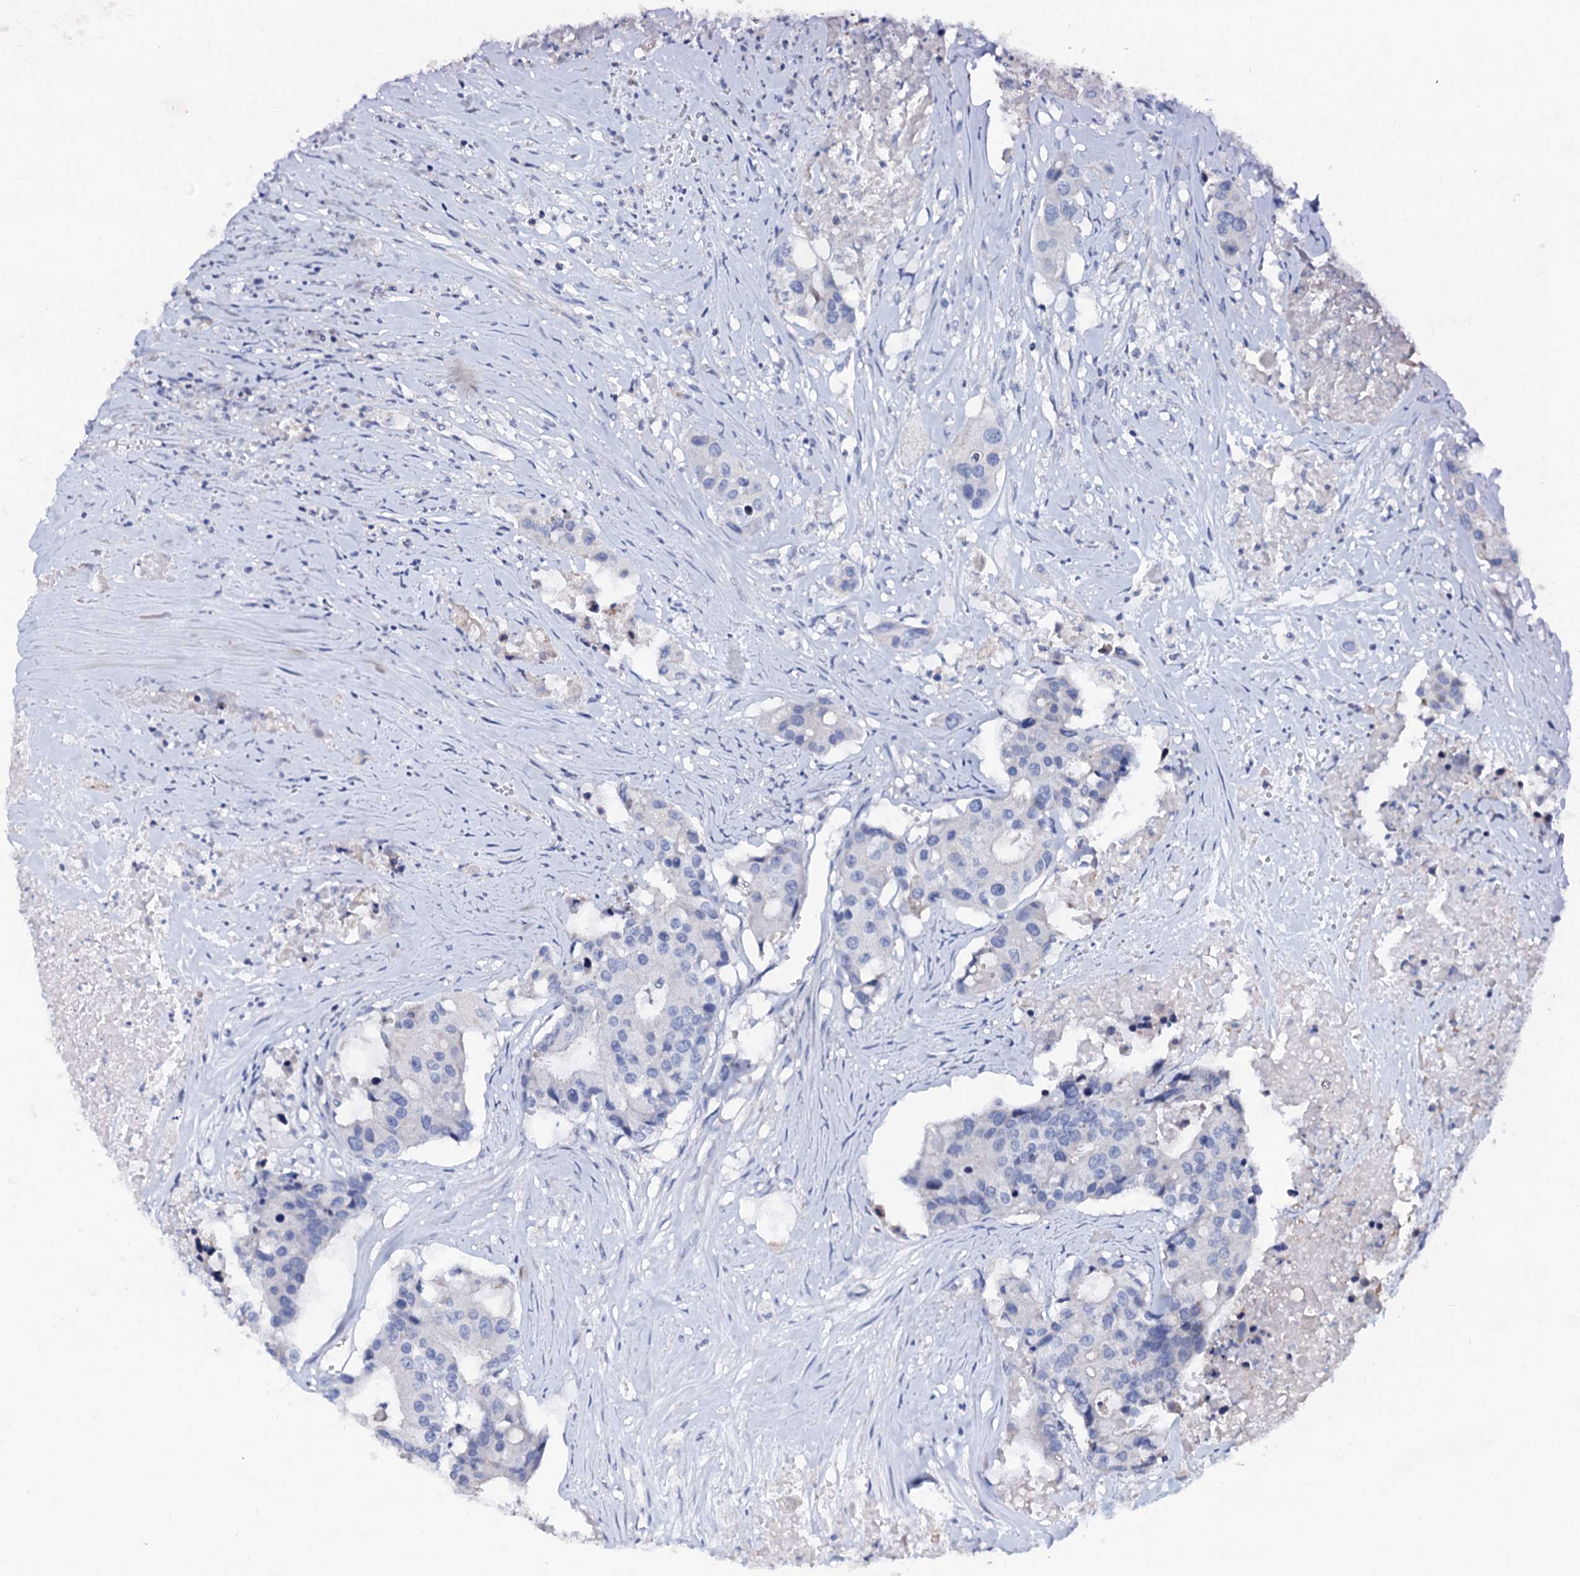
{"staining": {"intensity": "negative", "quantity": "none", "location": "none"}, "tissue": "colorectal cancer", "cell_type": "Tumor cells", "image_type": "cancer", "snomed": [{"axis": "morphology", "description": "Adenocarcinoma, NOS"}, {"axis": "topography", "description": "Colon"}], "caption": "The image reveals no significant positivity in tumor cells of colorectal cancer.", "gene": "SLC37A4", "patient": {"sex": "male", "age": 77}}